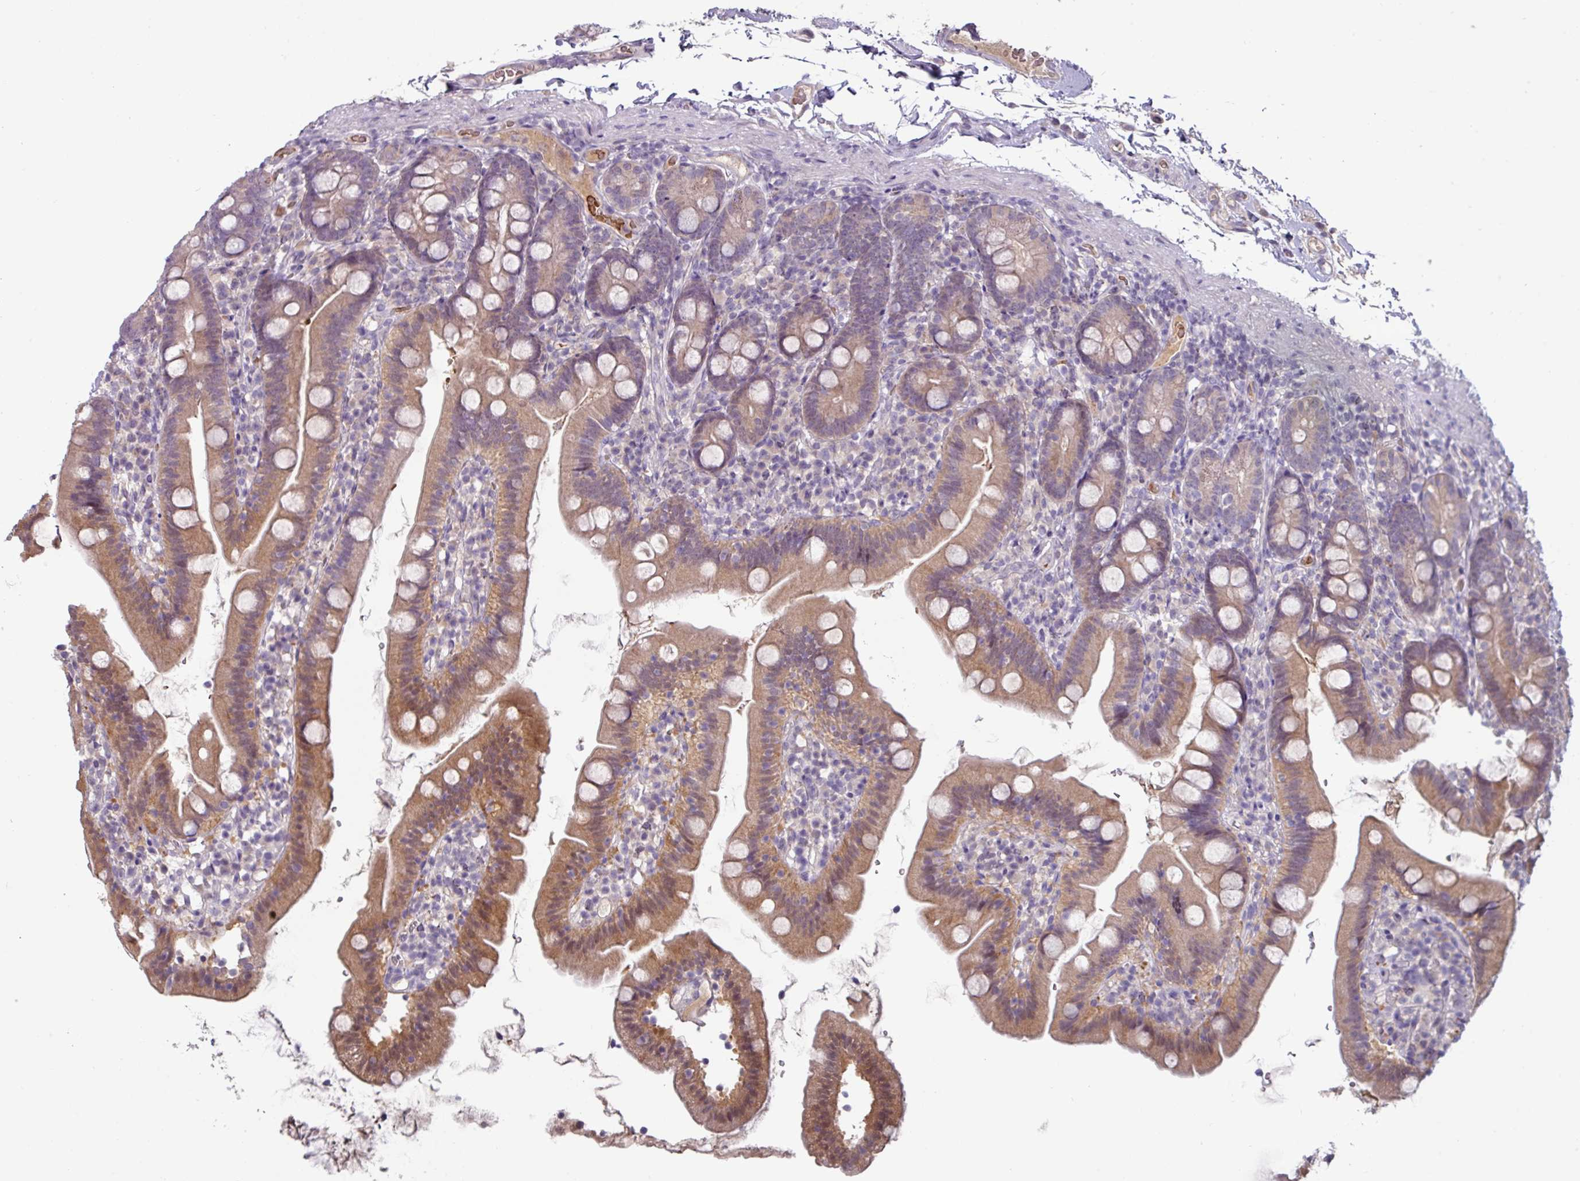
{"staining": {"intensity": "moderate", "quantity": "25%-75%", "location": "cytoplasmic/membranous,nuclear"}, "tissue": "duodenum", "cell_type": "Glandular cells", "image_type": "normal", "snomed": [{"axis": "morphology", "description": "Normal tissue, NOS"}, {"axis": "topography", "description": "Duodenum"}], "caption": "High-power microscopy captured an immunohistochemistry photomicrograph of benign duodenum, revealing moderate cytoplasmic/membranous,nuclear positivity in about 25%-75% of glandular cells. (IHC, brightfield microscopy, high magnification).", "gene": "SLC5A10", "patient": {"sex": "female", "age": 67}}